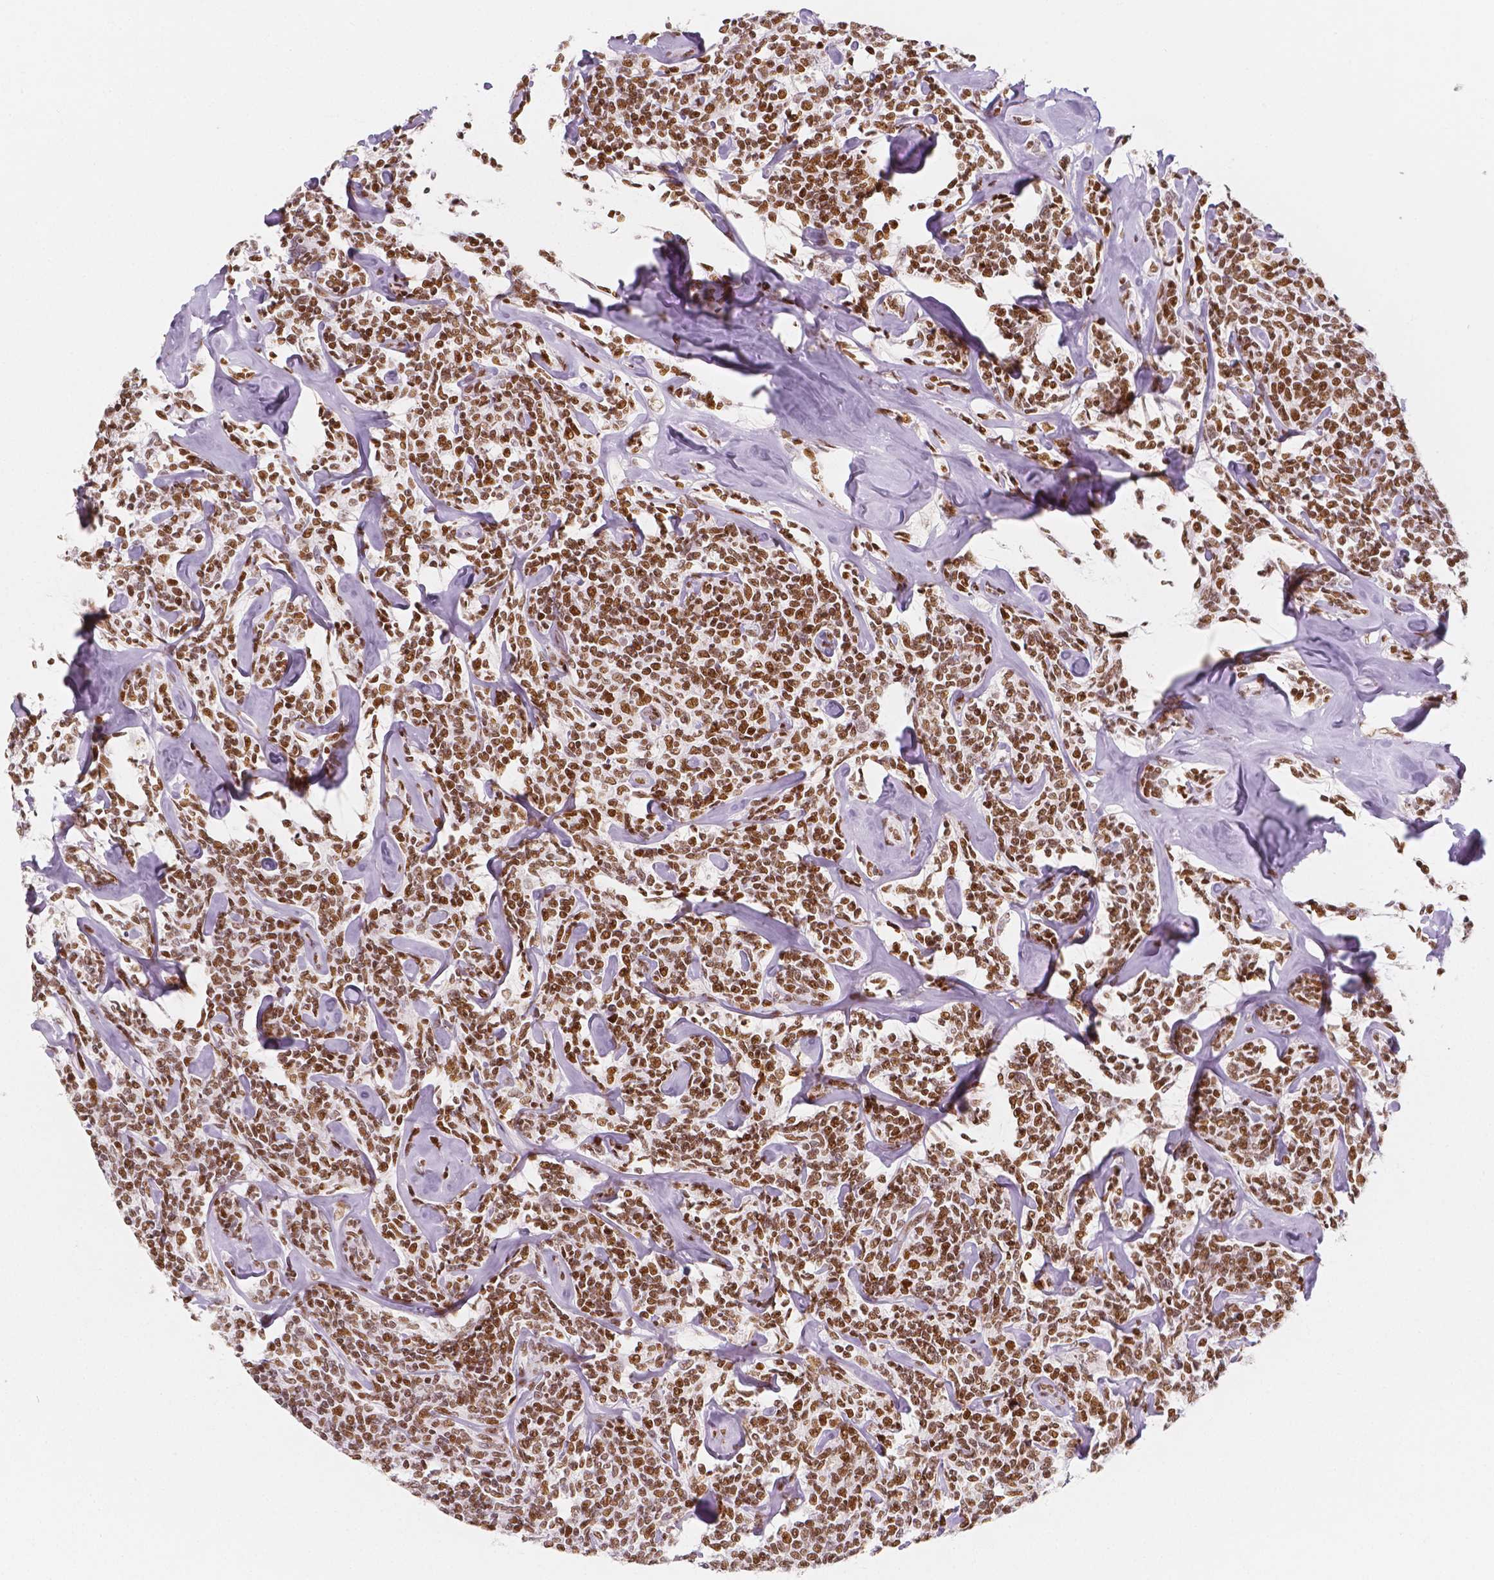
{"staining": {"intensity": "strong", "quantity": ">75%", "location": "nuclear"}, "tissue": "lymphoma", "cell_type": "Tumor cells", "image_type": "cancer", "snomed": [{"axis": "morphology", "description": "Malignant lymphoma, non-Hodgkin's type, Low grade"}, {"axis": "topography", "description": "Lymph node"}], "caption": "Protein analysis of malignant lymphoma, non-Hodgkin's type (low-grade) tissue demonstrates strong nuclear positivity in approximately >75% of tumor cells. The staining is performed using DAB brown chromogen to label protein expression. The nuclei are counter-stained blue using hematoxylin.", "gene": "HDAC1", "patient": {"sex": "female", "age": 56}}